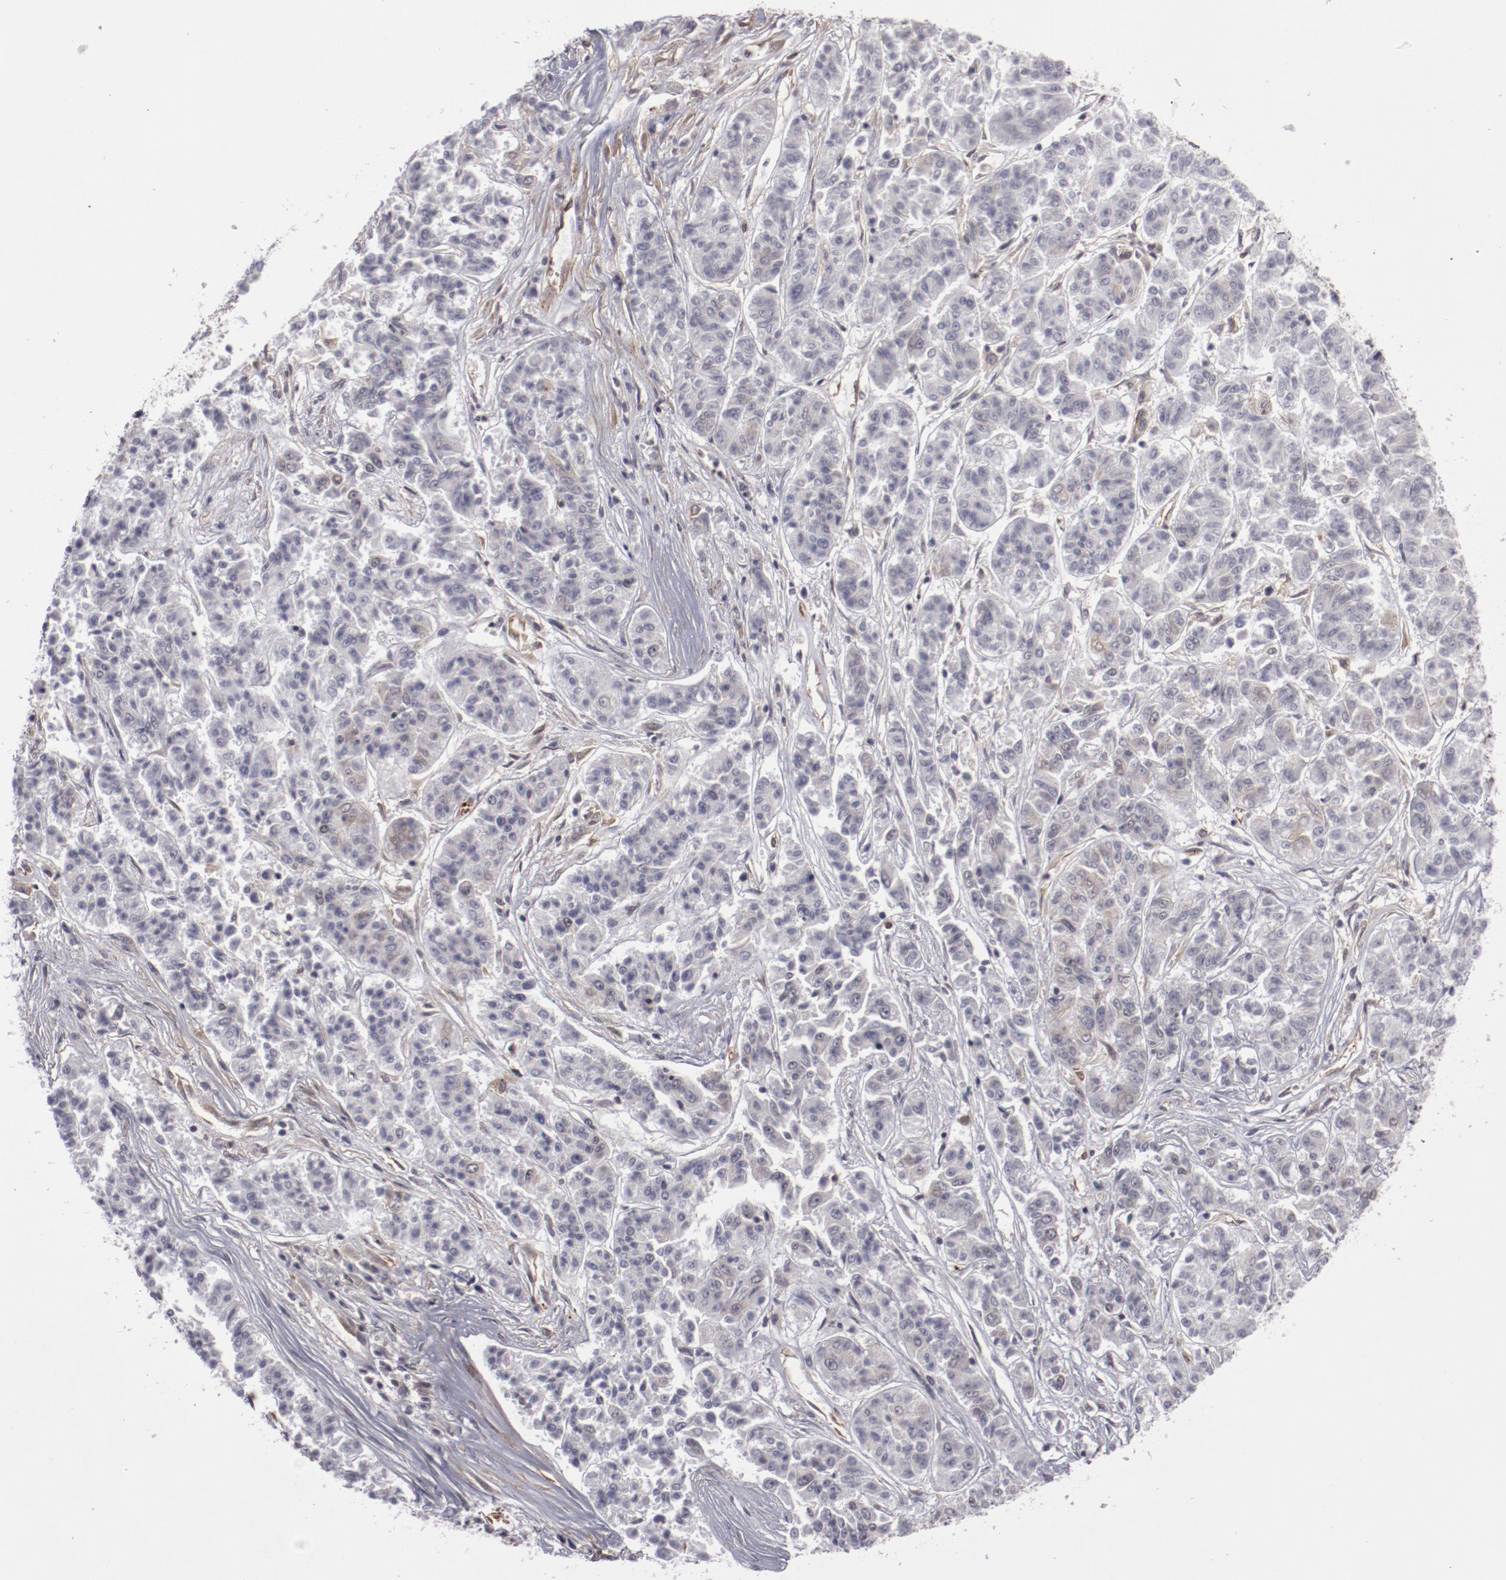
{"staining": {"intensity": "negative", "quantity": "none", "location": "none"}, "tissue": "lung cancer", "cell_type": "Tumor cells", "image_type": "cancer", "snomed": [{"axis": "morphology", "description": "Adenocarcinoma, NOS"}, {"axis": "topography", "description": "Lung"}], "caption": "DAB (3,3'-diaminobenzidine) immunohistochemical staining of human lung cancer reveals no significant staining in tumor cells.", "gene": "LEF1", "patient": {"sex": "male", "age": 84}}